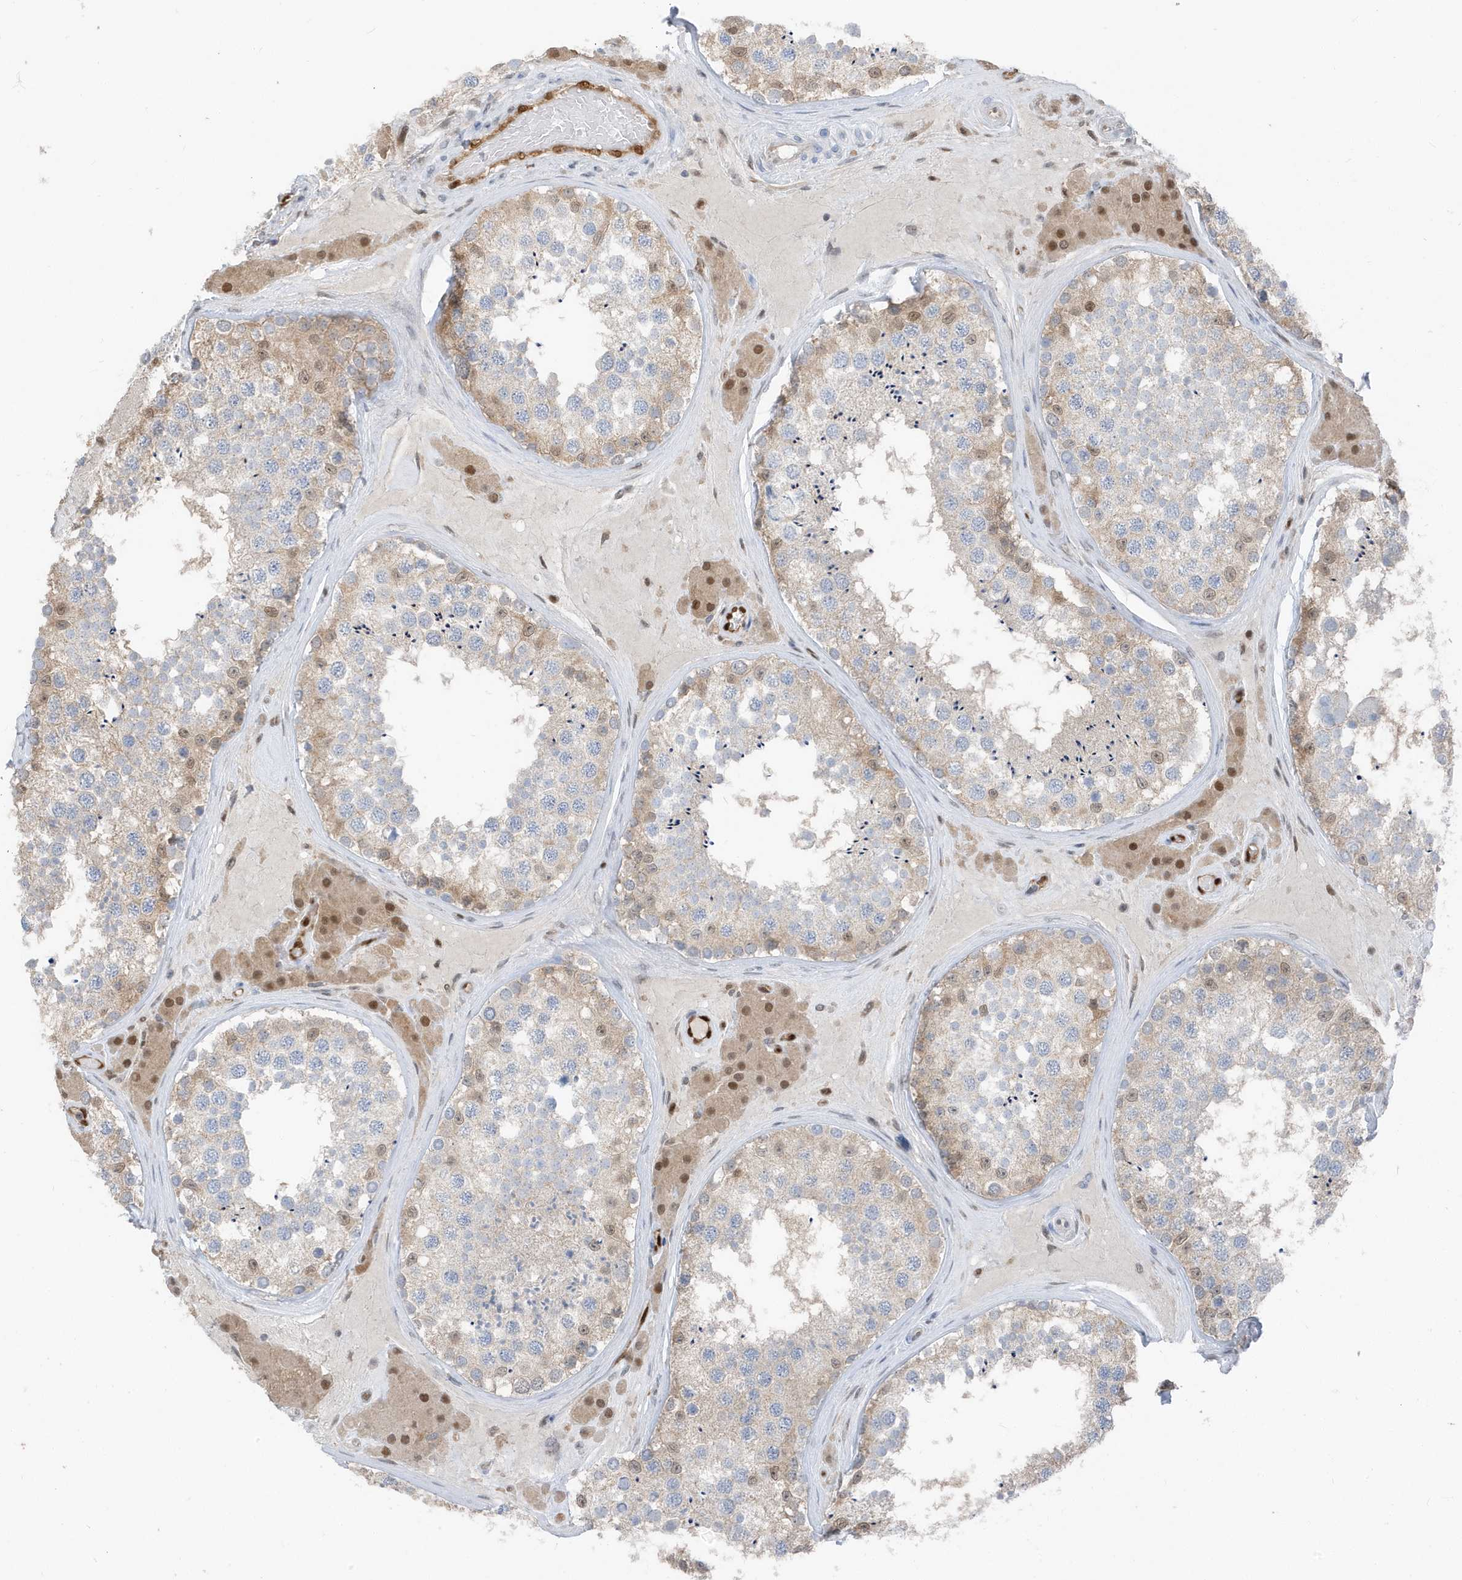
{"staining": {"intensity": "moderate", "quantity": "<25%", "location": "cytoplasmic/membranous,nuclear"}, "tissue": "testis", "cell_type": "Cells in seminiferous ducts", "image_type": "normal", "snomed": [{"axis": "morphology", "description": "Normal tissue, NOS"}, {"axis": "topography", "description": "Testis"}], "caption": "Immunohistochemistry of normal testis demonstrates low levels of moderate cytoplasmic/membranous,nuclear positivity in approximately <25% of cells in seminiferous ducts. Nuclei are stained in blue.", "gene": "NCOA7", "patient": {"sex": "male", "age": 46}}